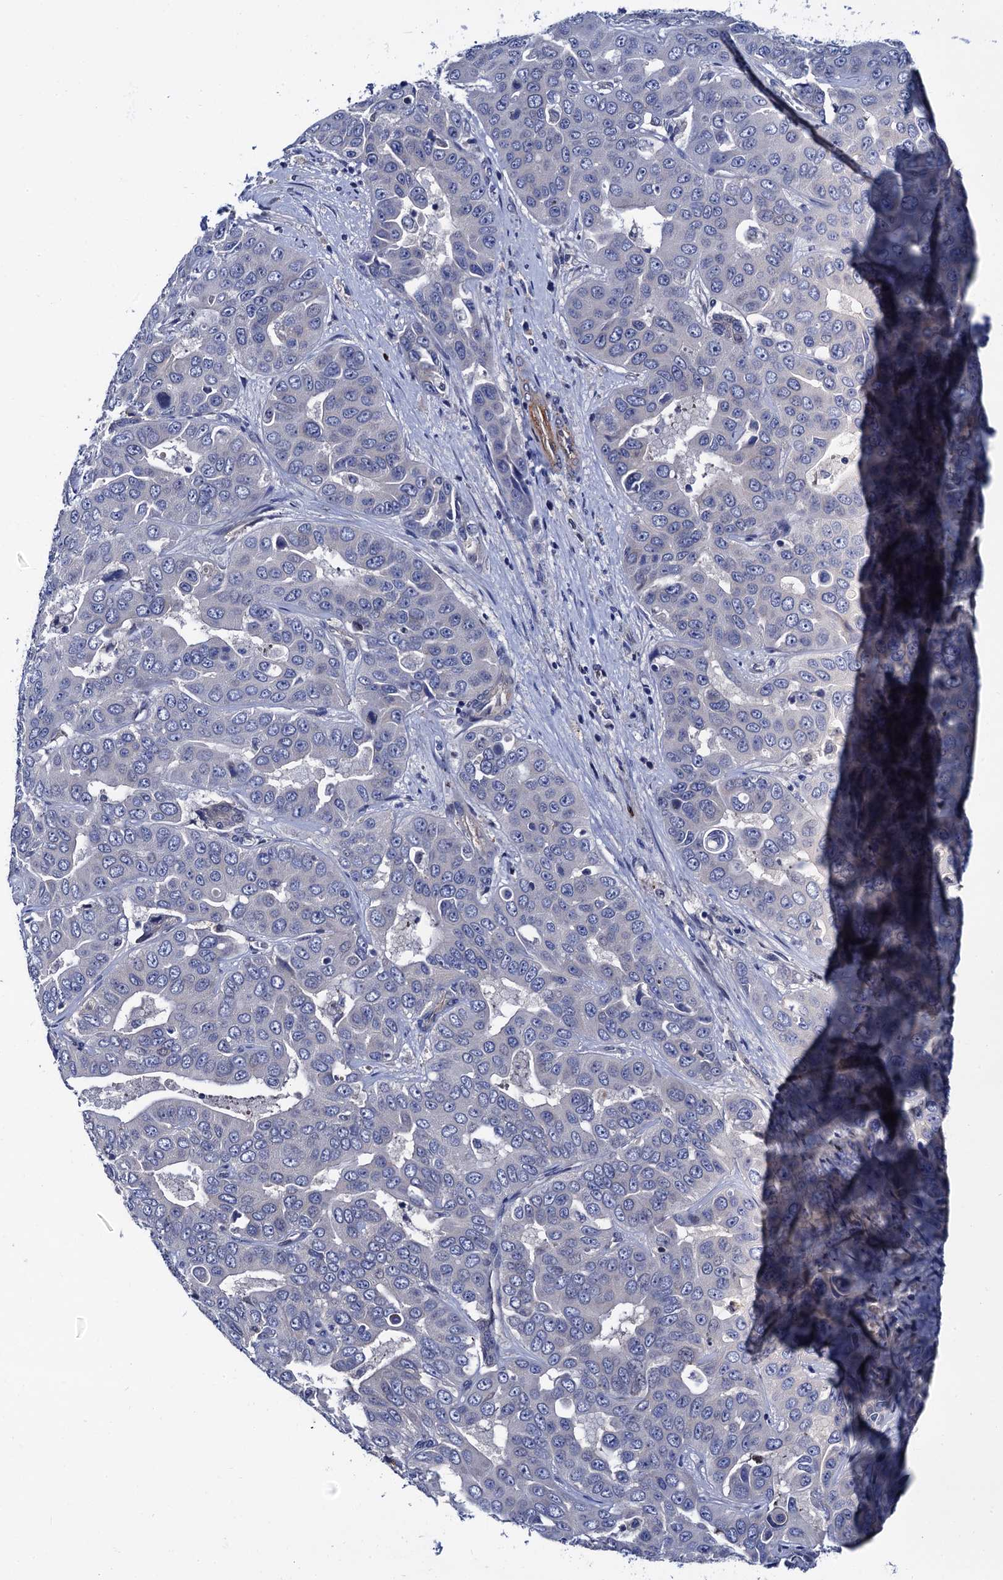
{"staining": {"intensity": "negative", "quantity": "none", "location": "none"}, "tissue": "liver cancer", "cell_type": "Tumor cells", "image_type": "cancer", "snomed": [{"axis": "morphology", "description": "Cholangiocarcinoma"}, {"axis": "topography", "description": "Liver"}], "caption": "This photomicrograph is of liver cholangiocarcinoma stained with immunohistochemistry to label a protein in brown with the nuclei are counter-stained blue. There is no staining in tumor cells.", "gene": "ZDHHC18", "patient": {"sex": "female", "age": 52}}